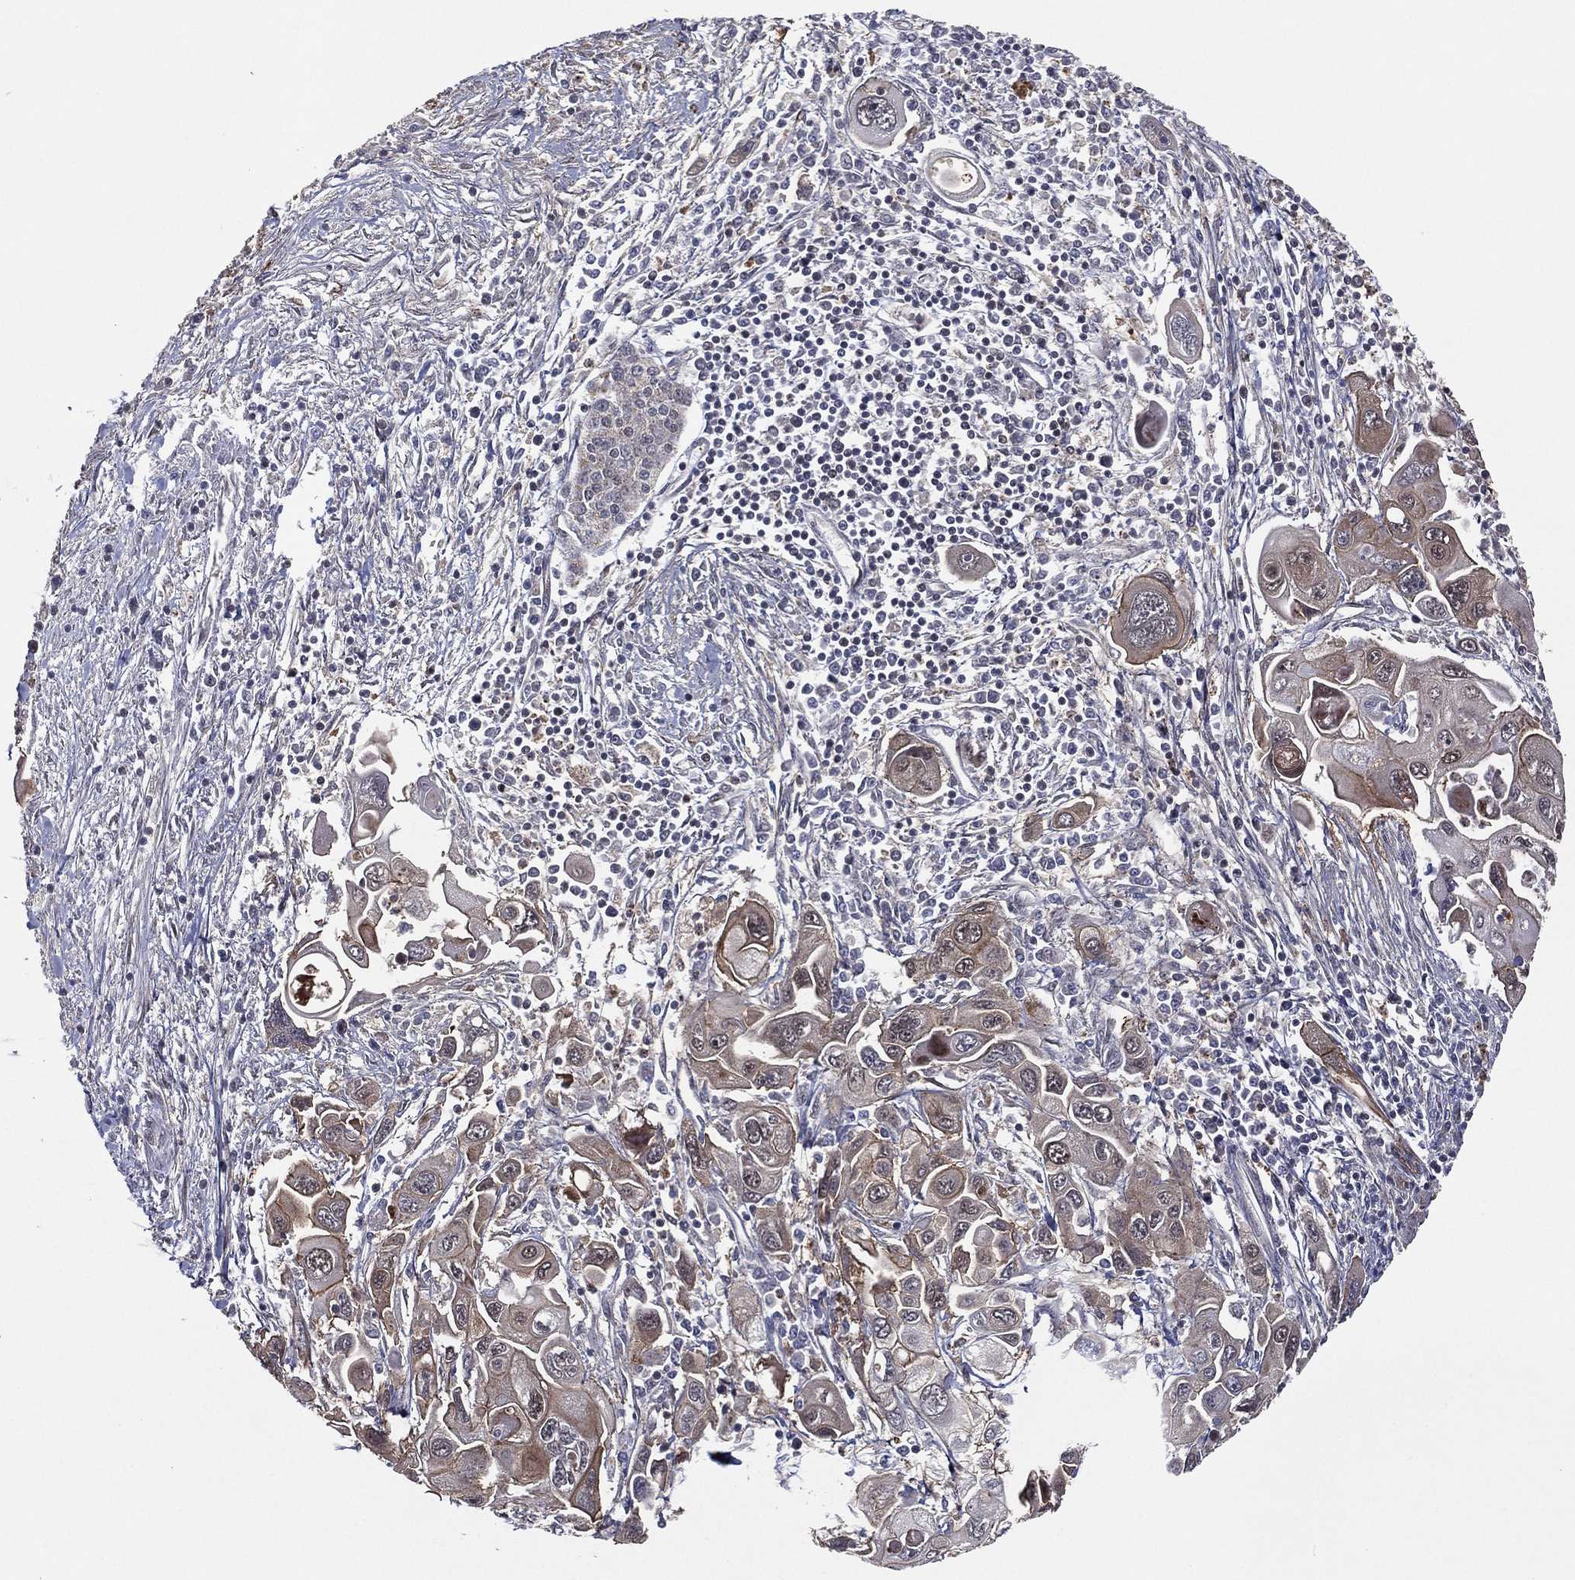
{"staining": {"intensity": "moderate", "quantity": "25%-75%", "location": "cytoplasmic/membranous"}, "tissue": "pancreatic cancer", "cell_type": "Tumor cells", "image_type": "cancer", "snomed": [{"axis": "morphology", "description": "Adenocarcinoma, NOS"}, {"axis": "topography", "description": "Pancreas"}], "caption": "IHC of pancreatic adenocarcinoma demonstrates medium levels of moderate cytoplasmic/membranous staining in about 25%-75% of tumor cells. (IHC, brightfield microscopy, high magnification).", "gene": "GPALPP1", "patient": {"sex": "male", "age": 70}}